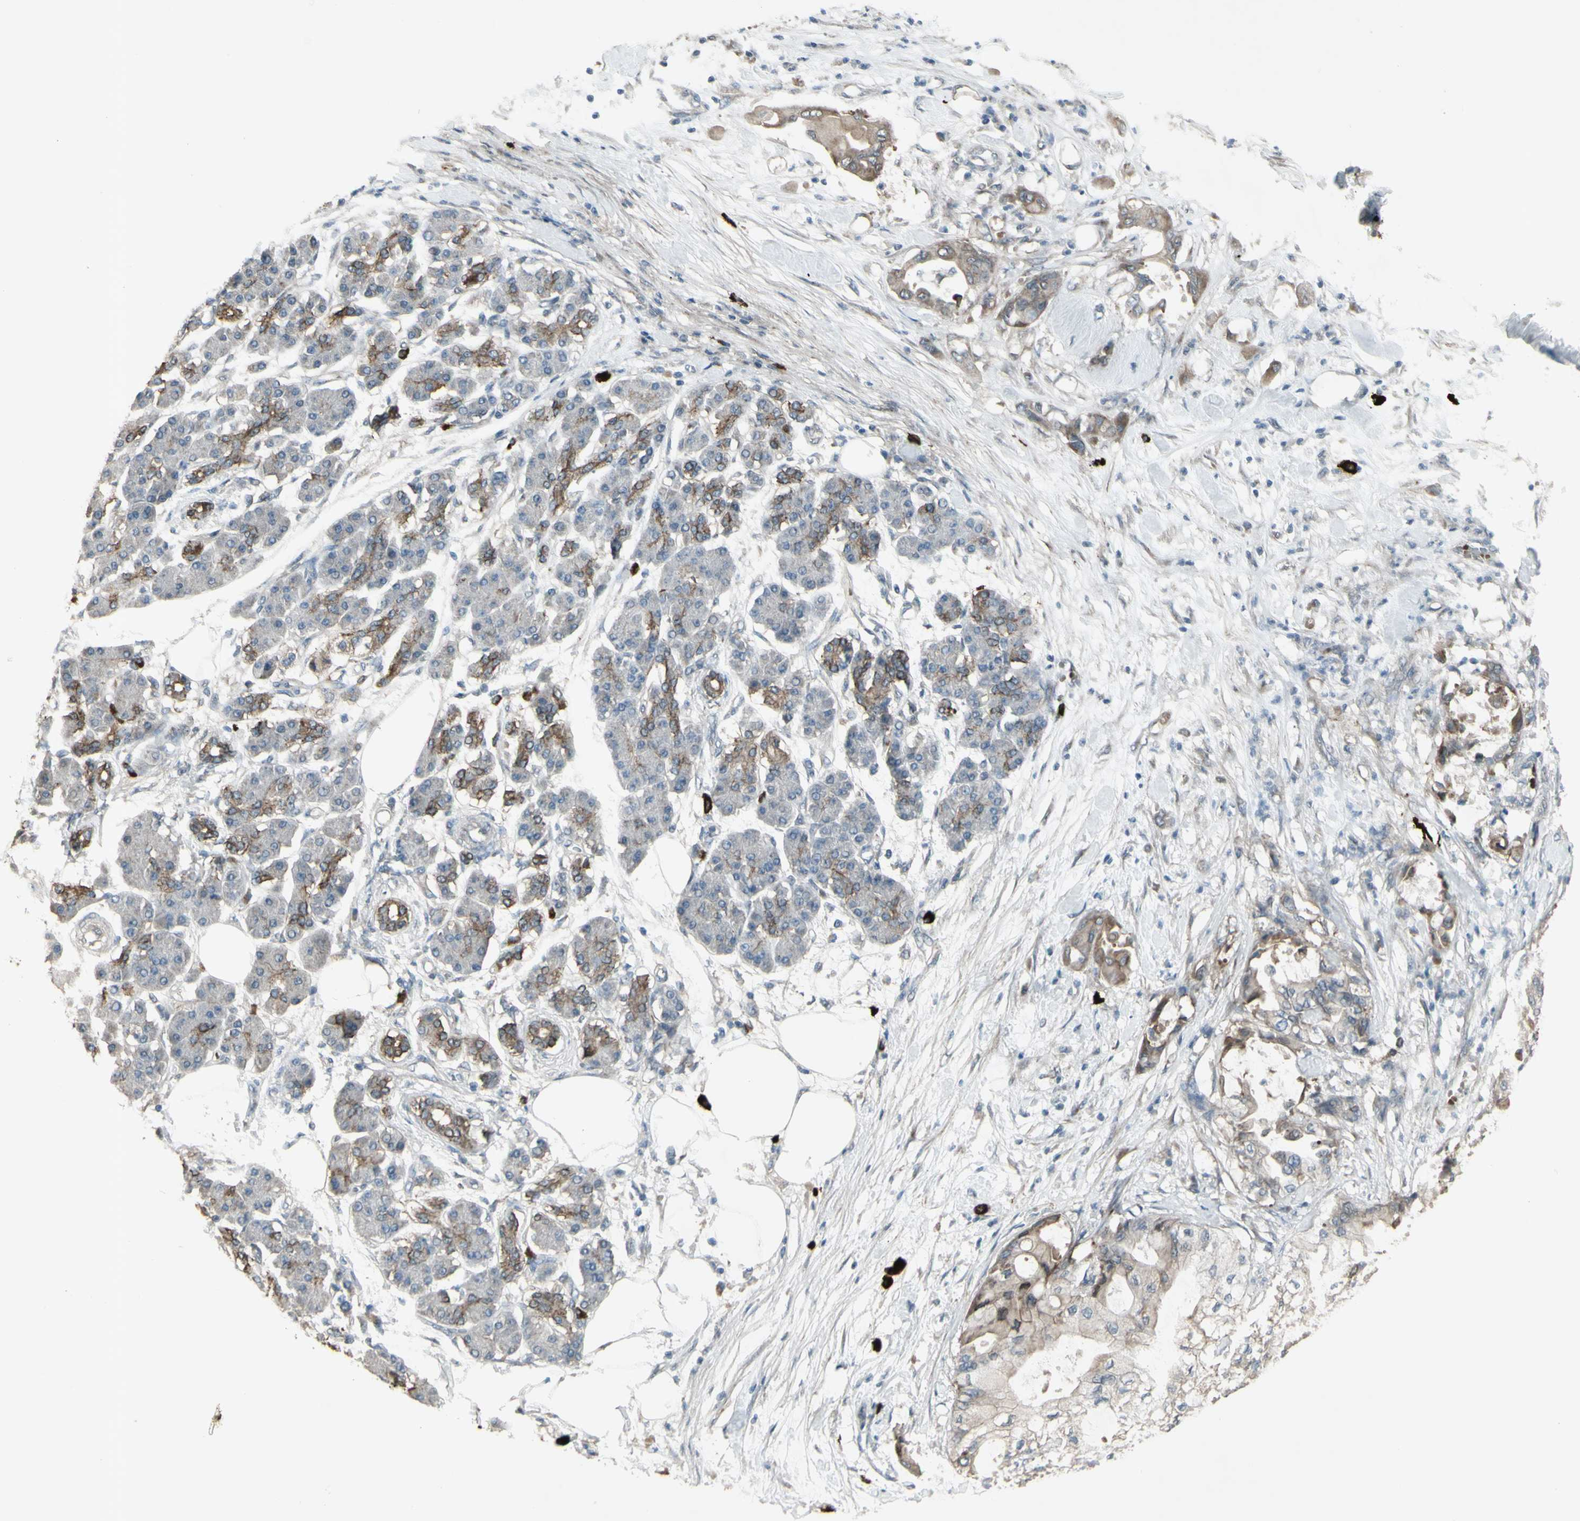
{"staining": {"intensity": "weak", "quantity": ">75%", "location": "cytoplasmic/membranous"}, "tissue": "pancreatic cancer", "cell_type": "Tumor cells", "image_type": "cancer", "snomed": [{"axis": "morphology", "description": "Adenocarcinoma, NOS"}, {"axis": "morphology", "description": "Adenocarcinoma, metastatic, NOS"}, {"axis": "topography", "description": "Lymph node"}, {"axis": "topography", "description": "Pancreas"}, {"axis": "topography", "description": "Duodenum"}], "caption": "This is a micrograph of immunohistochemistry staining of pancreatic cancer (adenocarcinoma), which shows weak positivity in the cytoplasmic/membranous of tumor cells.", "gene": "GRAMD1B", "patient": {"sex": "female", "age": 64}}